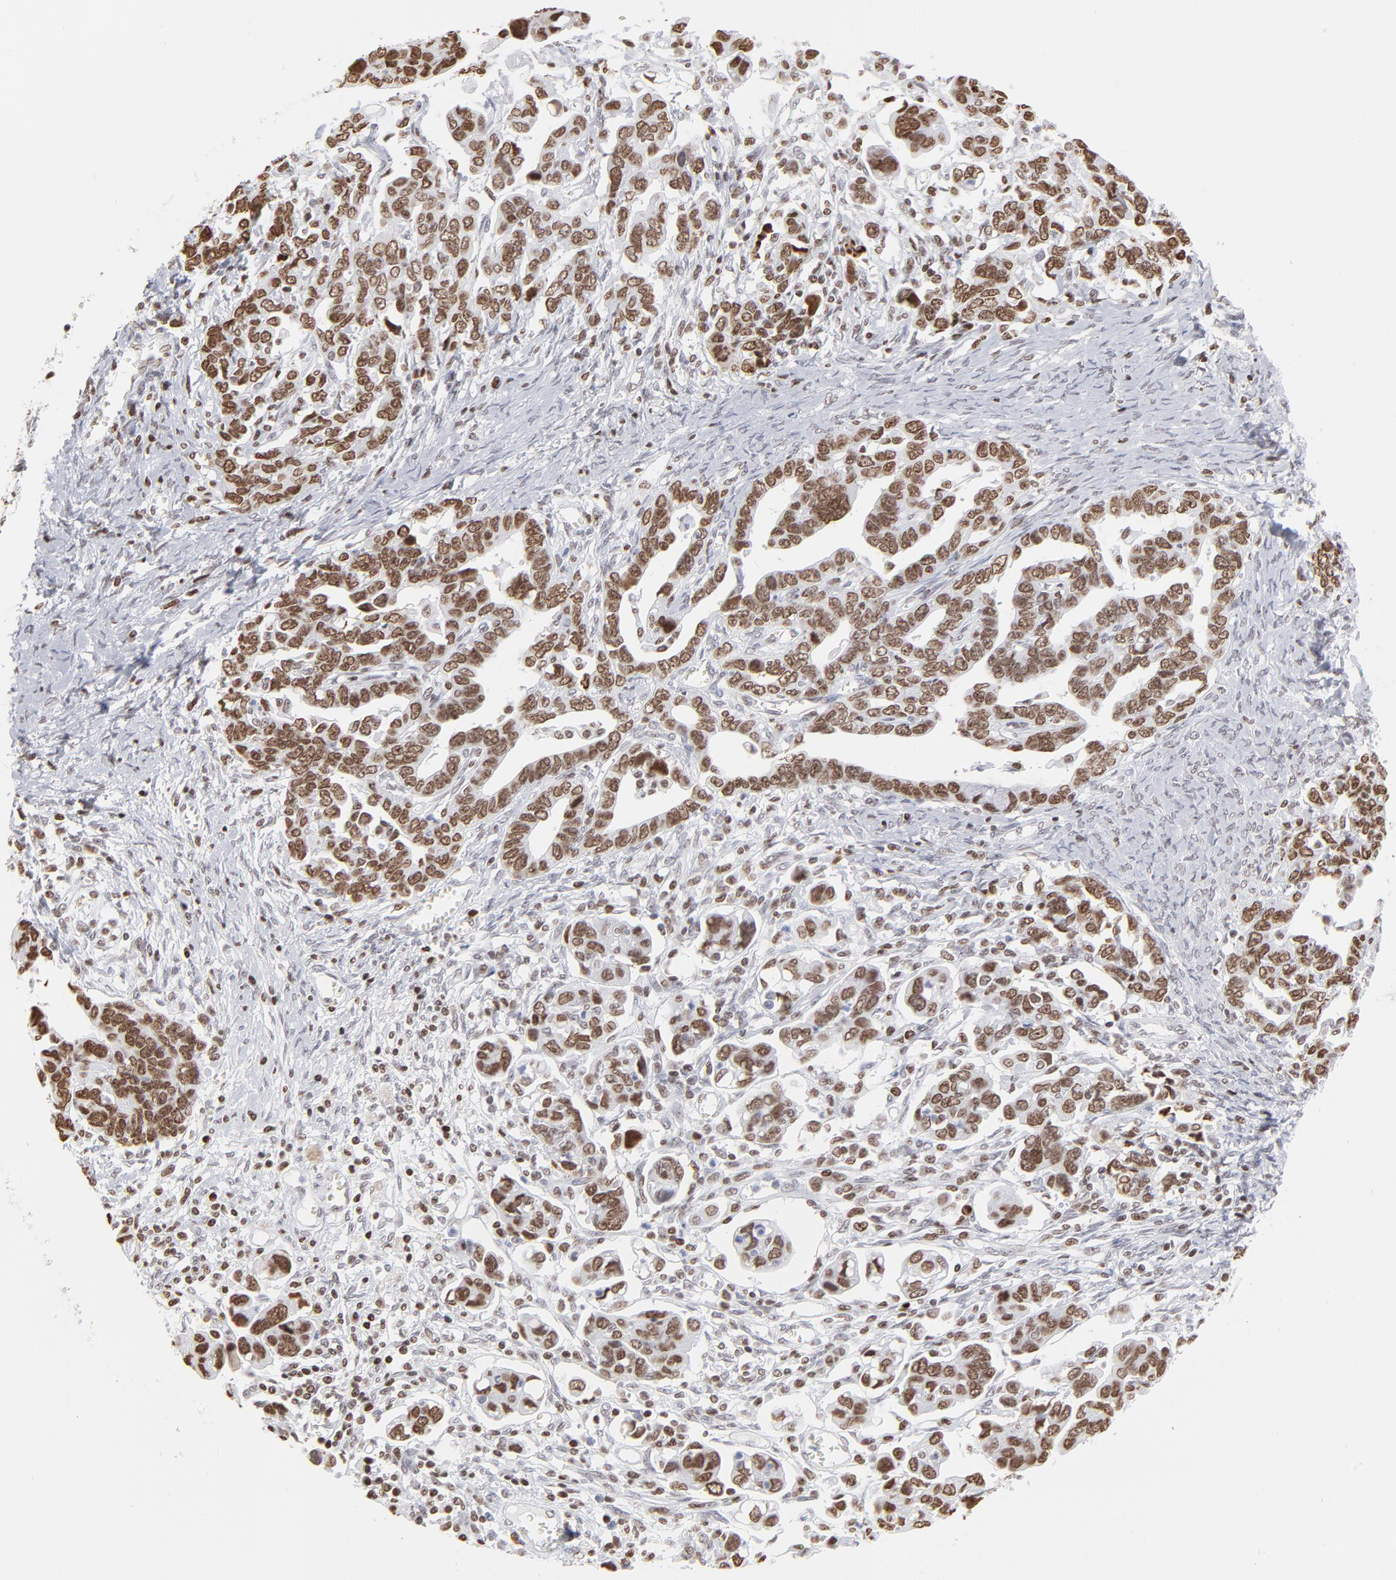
{"staining": {"intensity": "strong", "quantity": ">75%", "location": "nuclear"}, "tissue": "ovarian cancer", "cell_type": "Tumor cells", "image_type": "cancer", "snomed": [{"axis": "morphology", "description": "Cystadenocarcinoma, serous, NOS"}, {"axis": "topography", "description": "Ovary"}], "caption": "Immunohistochemistry (IHC) of human ovarian cancer (serous cystadenocarcinoma) shows high levels of strong nuclear expression in approximately >75% of tumor cells.", "gene": "PARP1", "patient": {"sex": "female", "age": 69}}